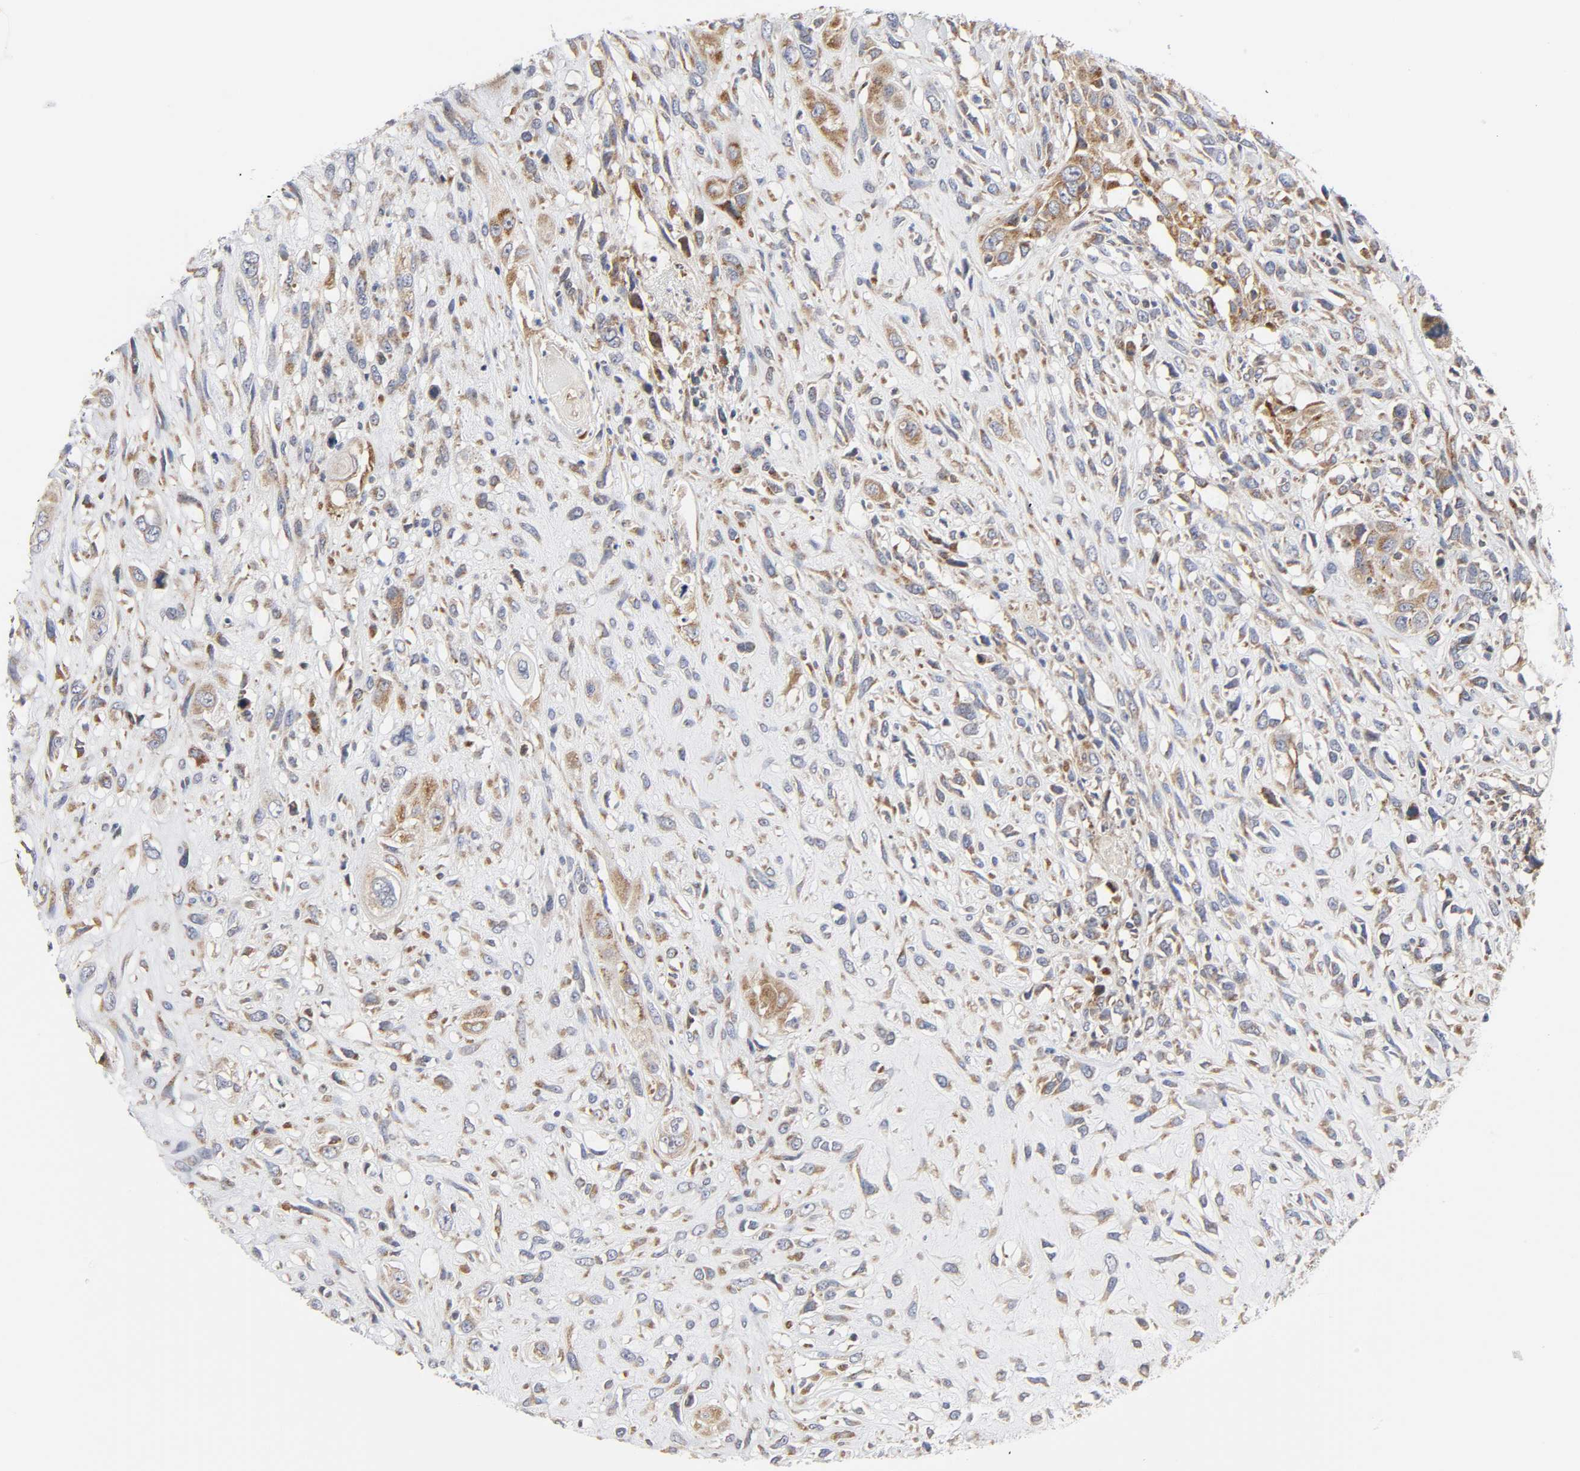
{"staining": {"intensity": "moderate", "quantity": ">75%", "location": "cytoplasmic/membranous"}, "tissue": "head and neck cancer", "cell_type": "Tumor cells", "image_type": "cancer", "snomed": [{"axis": "morphology", "description": "Necrosis, NOS"}, {"axis": "morphology", "description": "Neoplasm, malignant, NOS"}, {"axis": "topography", "description": "Salivary gland"}, {"axis": "topography", "description": "Head-Neck"}], "caption": "A medium amount of moderate cytoplasmic/membranous expression is appreciated in approximately >75% of tumor cells in head and neck cancer tissue.", "gene": "BAX", "patient": {"sex": "male", "age": 43}}